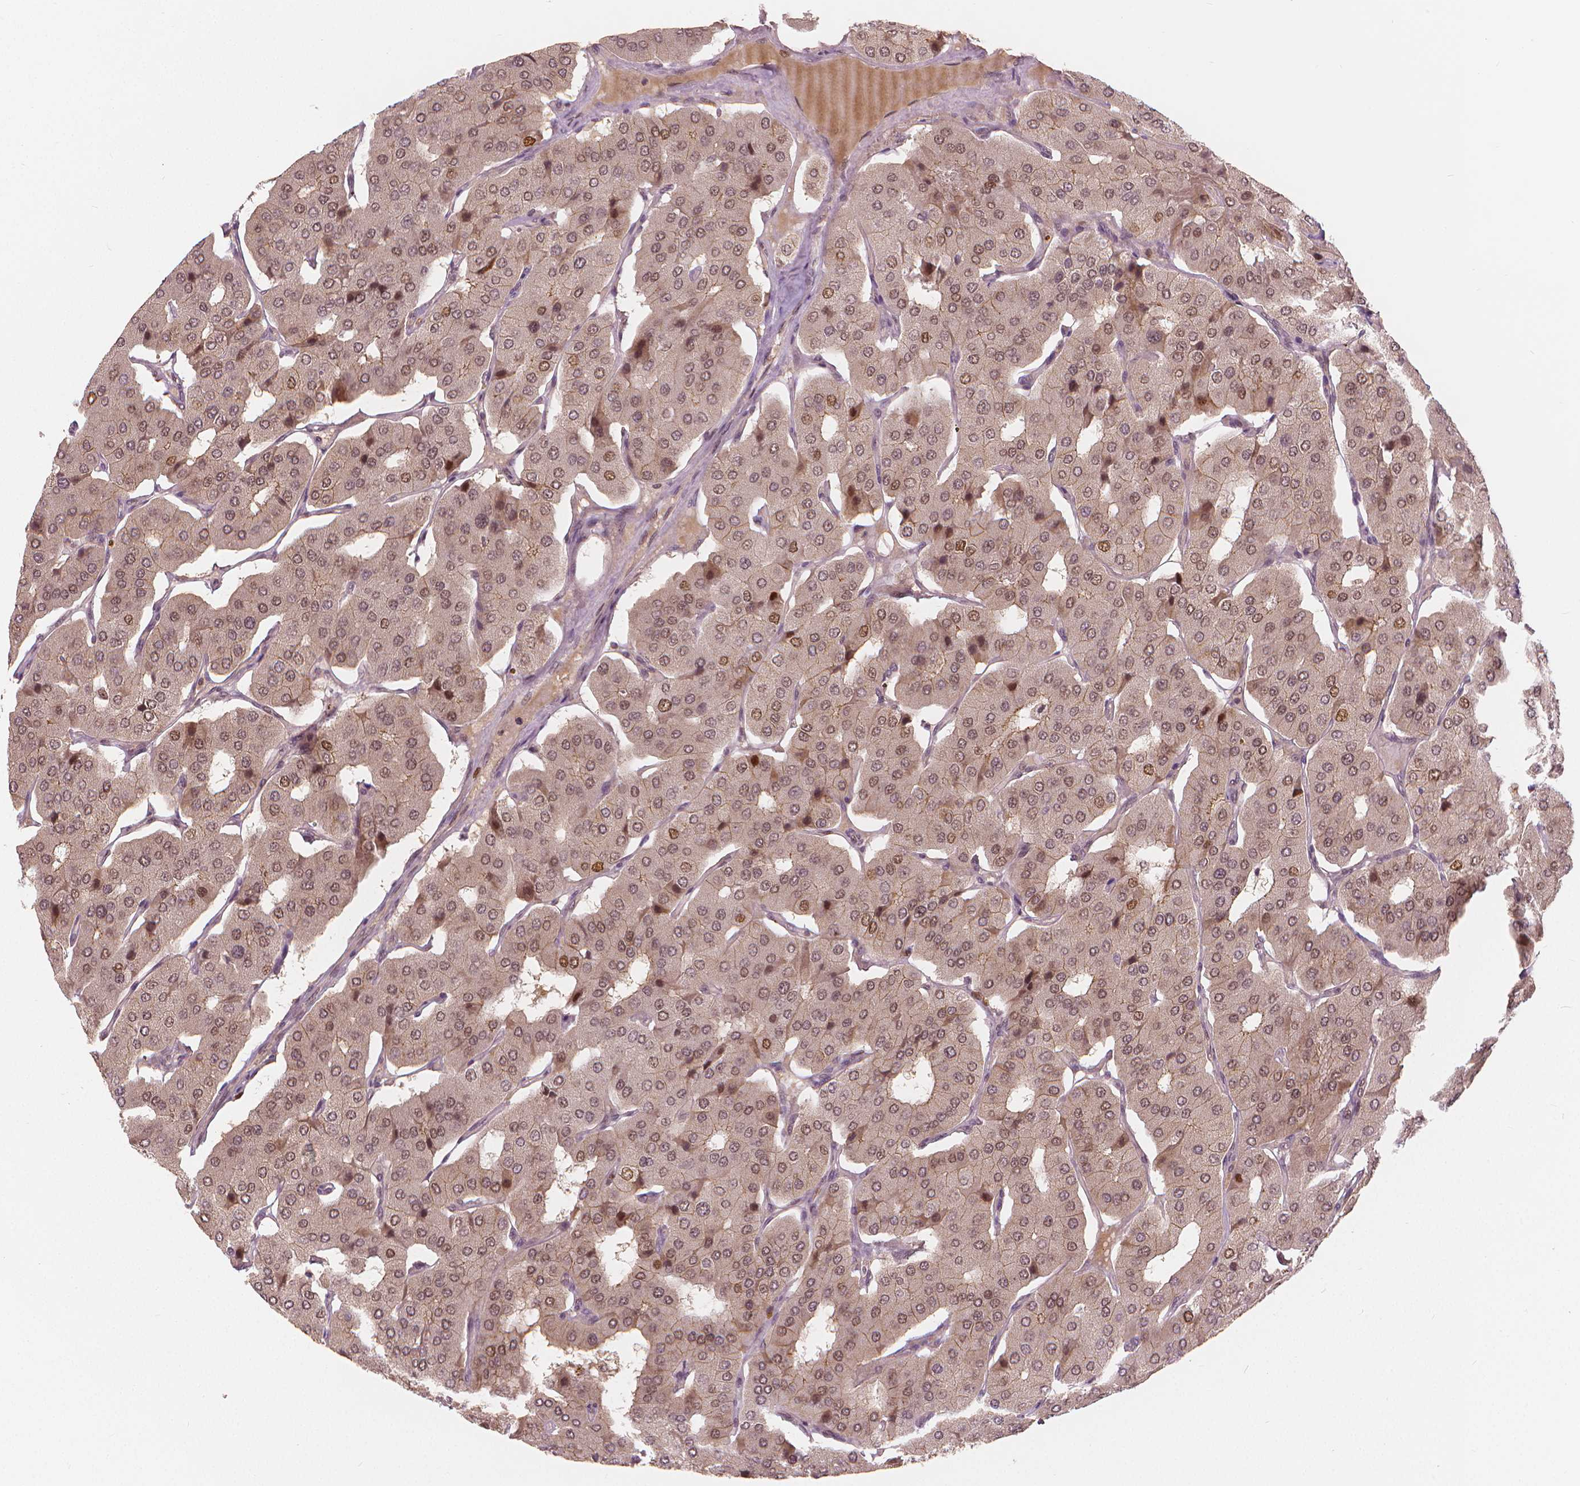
{"staining": {"intensity": "moderate", "quantity": "<25%", "location": "nuclear"}, "tissue": "parathyroid gland", "cell_type": "Glandular cells", "image_type": "normal", "snomed": [{"axis": "morphology", "description": "Normal tissue, NOS"}, {"axis": "morphology", "description": "Adenoma, NOS"}, {"axis": "topography", "description": "Parathyroid gland"}], "caption": "A photomicrograph of parathyroid gland stained for a protein reveals moderate nuclear brown staining in glandular cells. Immunohistochemistry (ihc) stains the protein of interest in brown and the nuclei are stained blue.", "gene": "NSD2", "patient": {"sex": "female", "age": 86}}